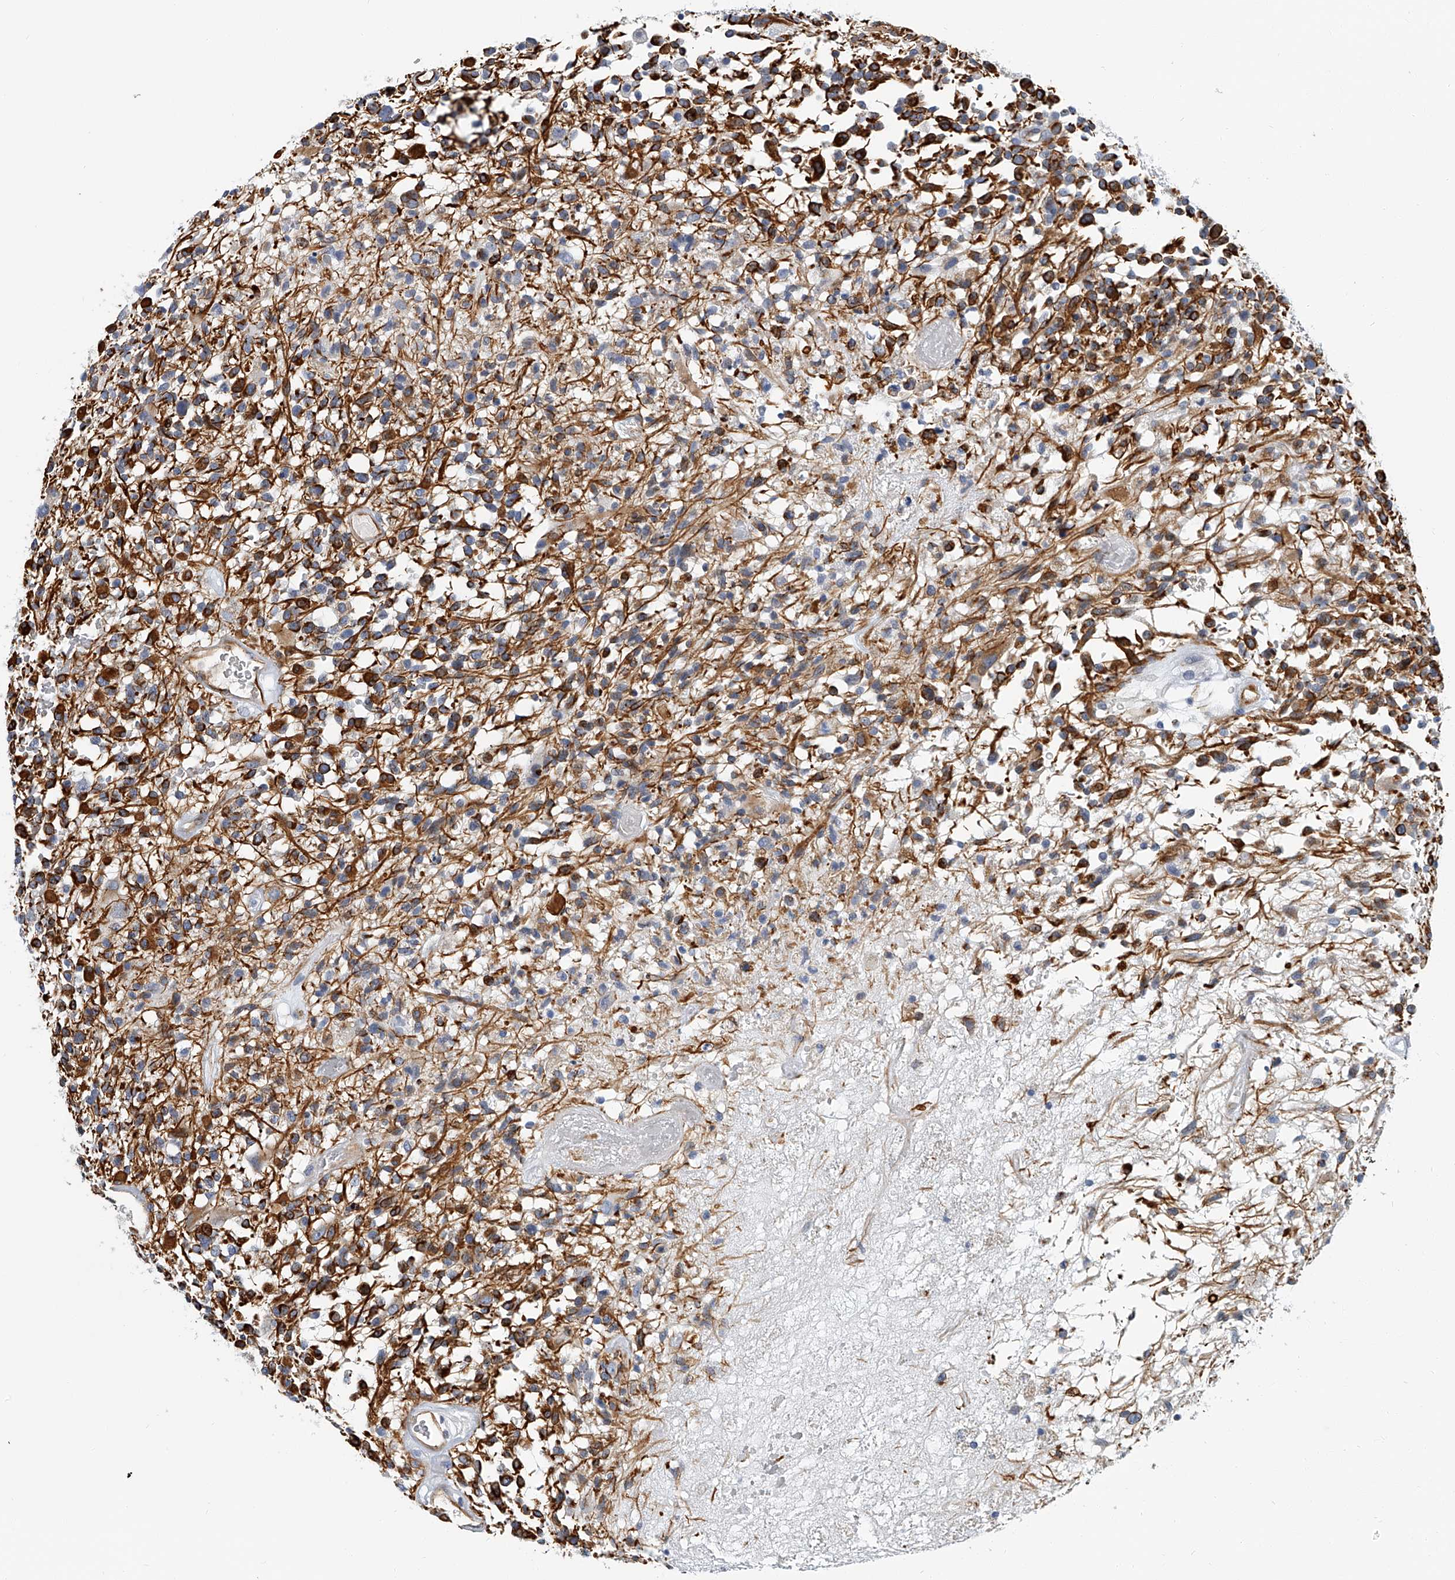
{"staining": {"intensity": "strong", "quantity": "<25%", "location": "cytoplasmic/membranous"}, "tissue": "glioma", "cell_type": "Tumor cells", "image_type": "cancer", "snomed": [{"axis": "morphology", "description": "Glioma, malignant, High grade"}, {"axis": "morphology", "description": "Glioblastoma, NOS"}, {"axis": "topography", "description": "Brain"}], "caption": "The immunohistochemical stain highlights strong cytoplasmic/membranous positivity in tumor cells of glioma tissue.", "gene": "KIRREL1", "patient": {"sex": "male", "age": 60}}